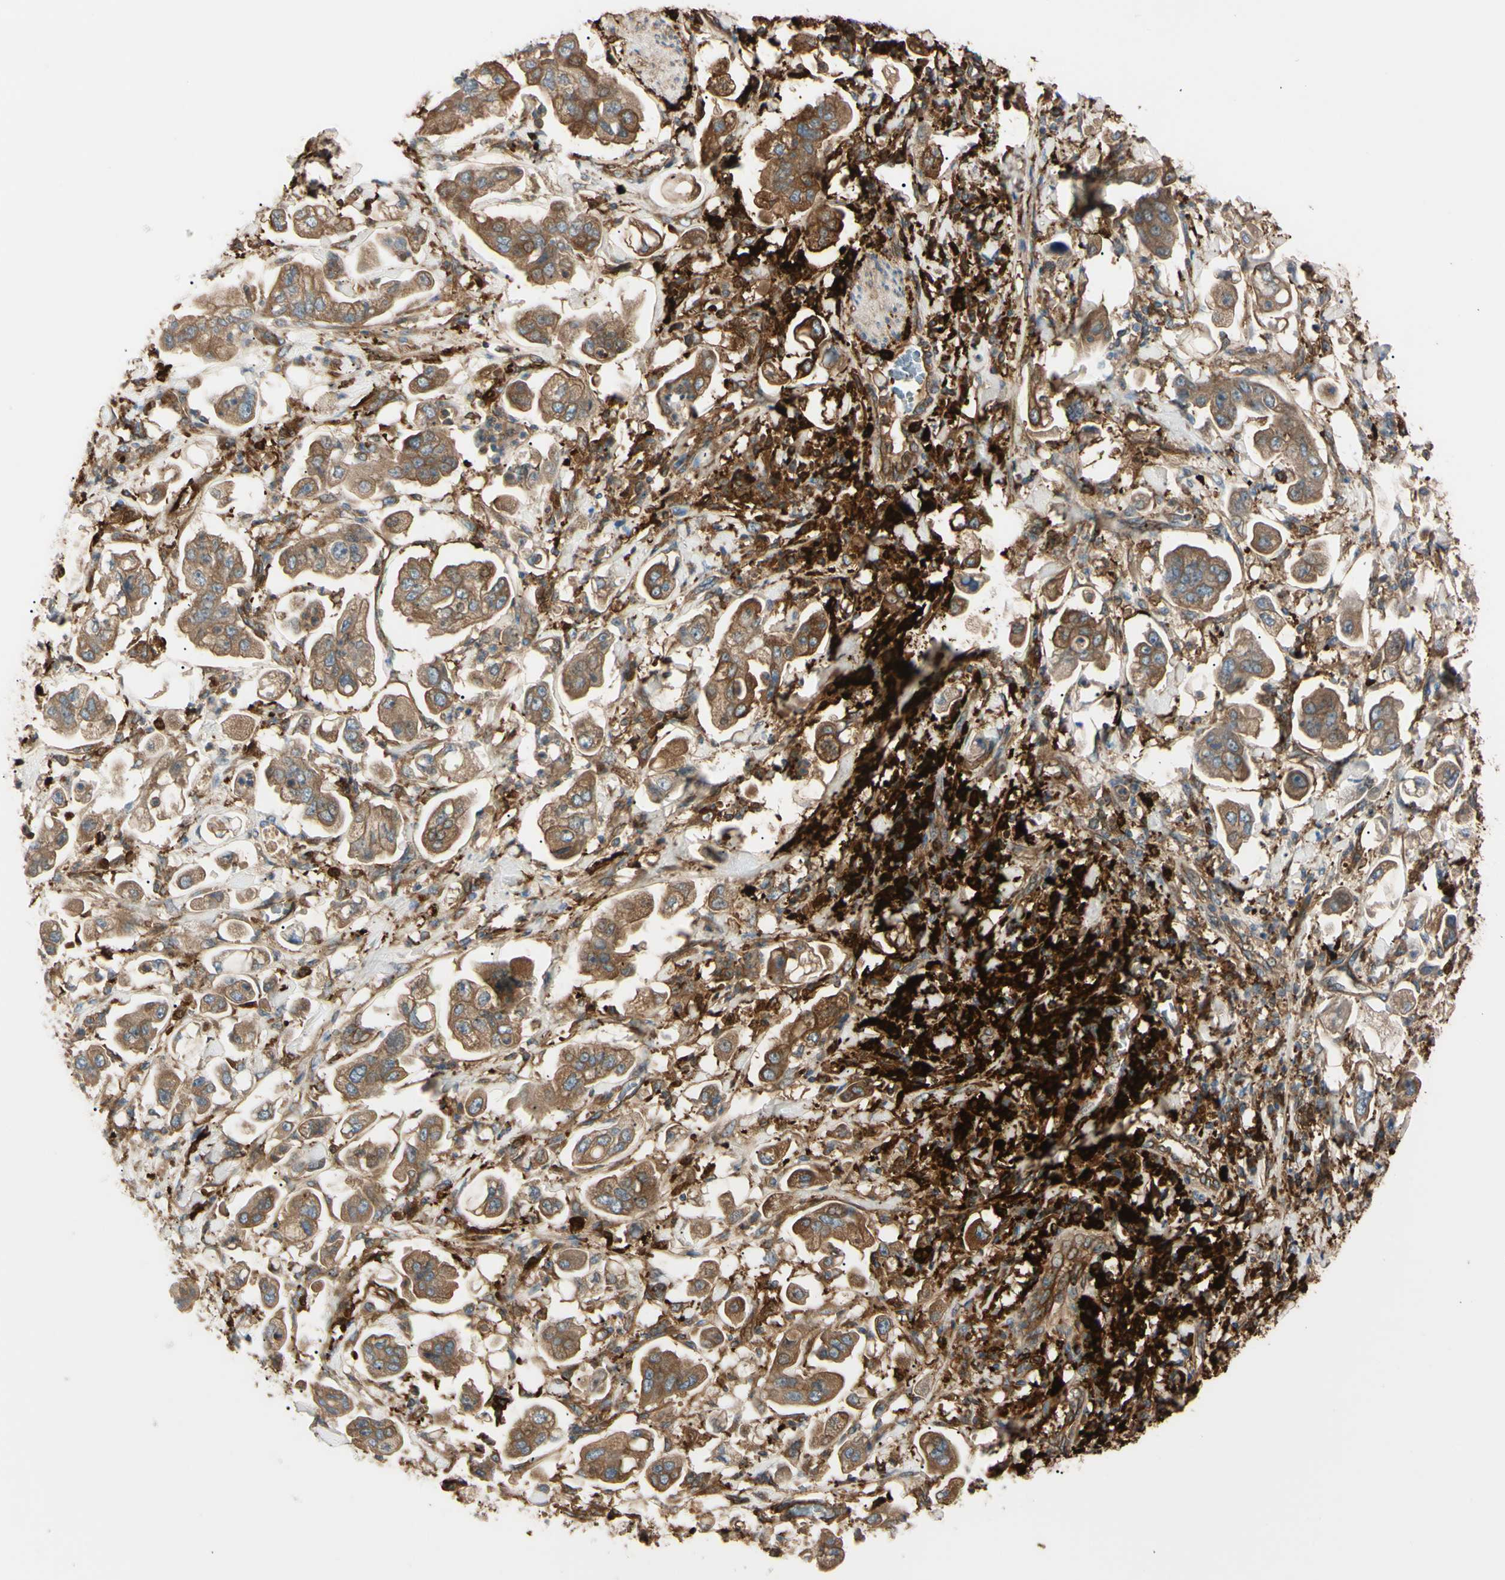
{"staining": {"intensity": "moderate", "quantity": ">75%", "location": "cytoplasmic/membranous"}, "tissue": "stomach cancer", "cell_type": "Tumor cells", "image_type": "cancer", "snomed": [{"axis": "morphology", "description": "Adenocarcinoma, NOS"}, {"axis": "topography", "description": "Stomach"}], "caption": "Protein staining of adenocarcinoma (stomach) tissue reveals moderate cytoplasmic/membranous expression in about >75% of tumor cells. (Brightfield microscopy of DAB IHC at high magnification).", "gene": "PTPN12", "patient": {"sex": "male", "age": 62}}